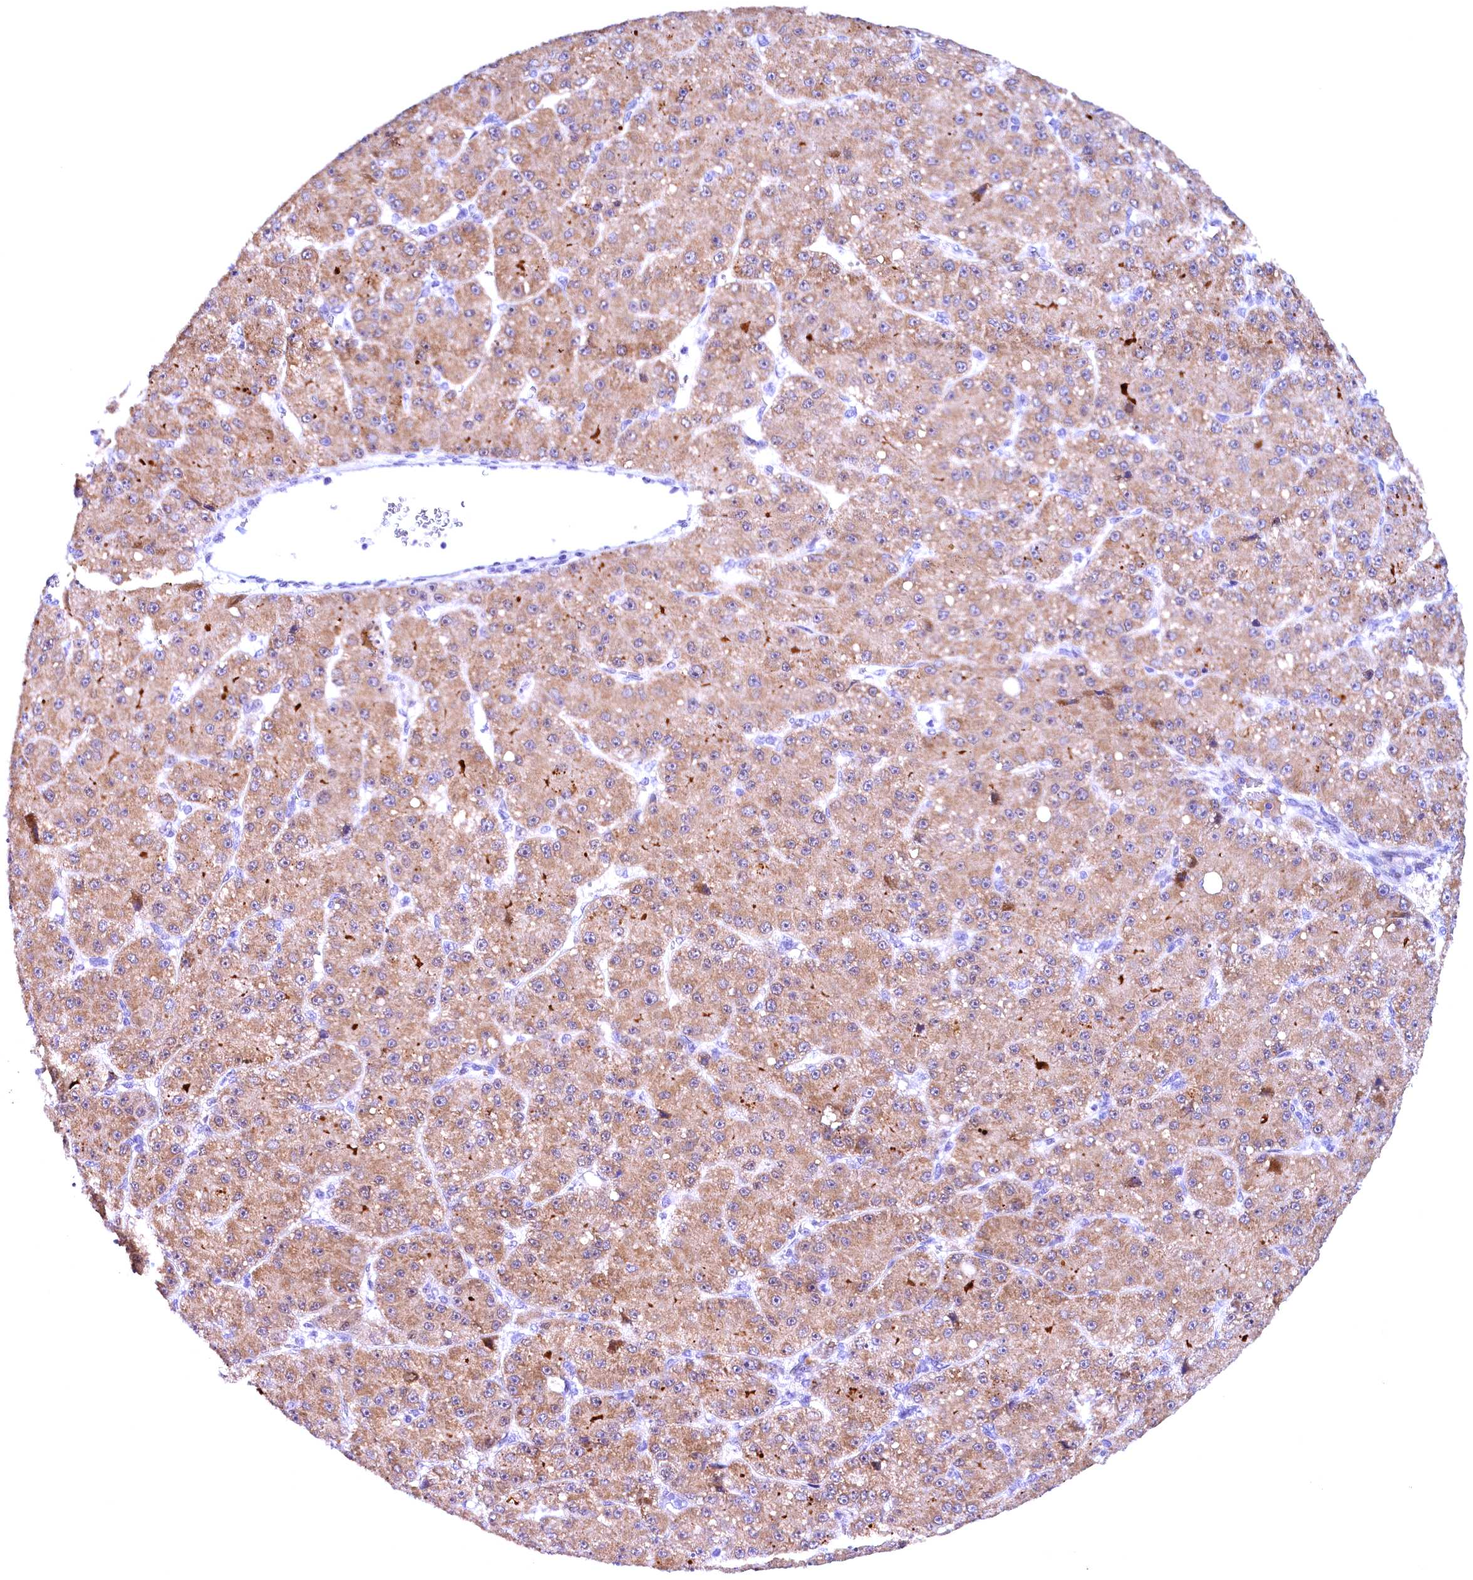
{"staining": {"intensity": "weak", "quantity": ">75%", "location": "cytoplasmic/membranous"}, "tissue": "liver cancer", "cell_type": "Tumor cells", "image_type": "cancer", "snomed": [{"axis": "morphology", "description": "Carcinoma, Hepatocellular, NOS"}, {"axis": "topography", "description": "Liver"}], "caption": "Weak cytoplasmic/membranous staining is identified in approximately >75% of tumor cells in liver hepatocellular carcinoma.", "gene": "CCDC106", "patient": {"sex": "male", "age": 67}}